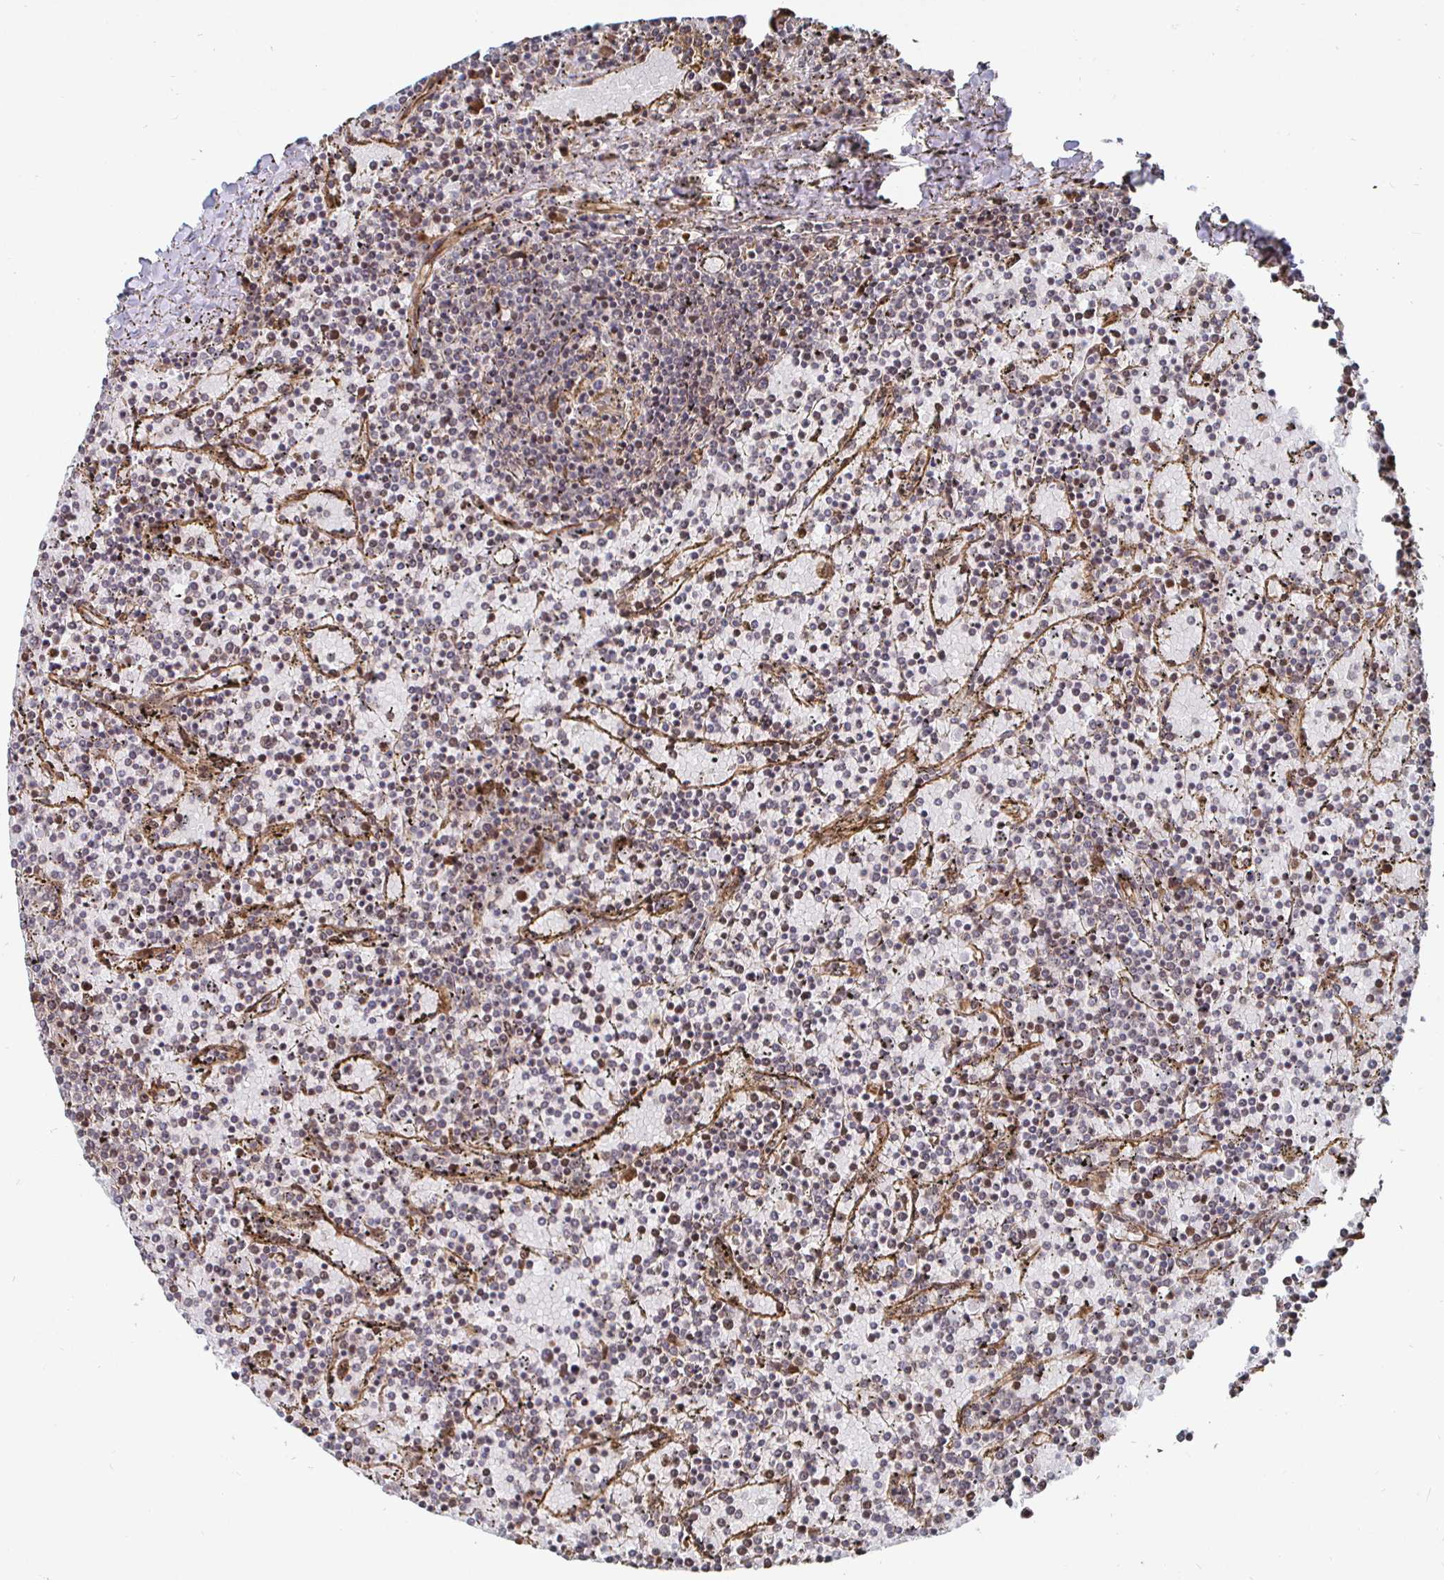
{"staining": {"intensity": "negative", "quantity": "none", "location": "none"}, "tissue": "lymphoma", "cell_type": "Tumor cells", "image_type": "cancer", "snomed": [{"axis": "morphology", "description": "Malignant lymphoma, non-Hodgkin's type, Low grade"}, {"axis": "topography", "description": "Spleen"}], "caption": "High power microscopy photomicrograph of an immunohistochemistry (IHC) micrograph of lymphoma, revealing no significant expression in tumor cells. (DAB immunohistochemistry (IHC), high magnification).", "gene": "TBKBP1", "patient": {"sex": "female", "age": 77}}